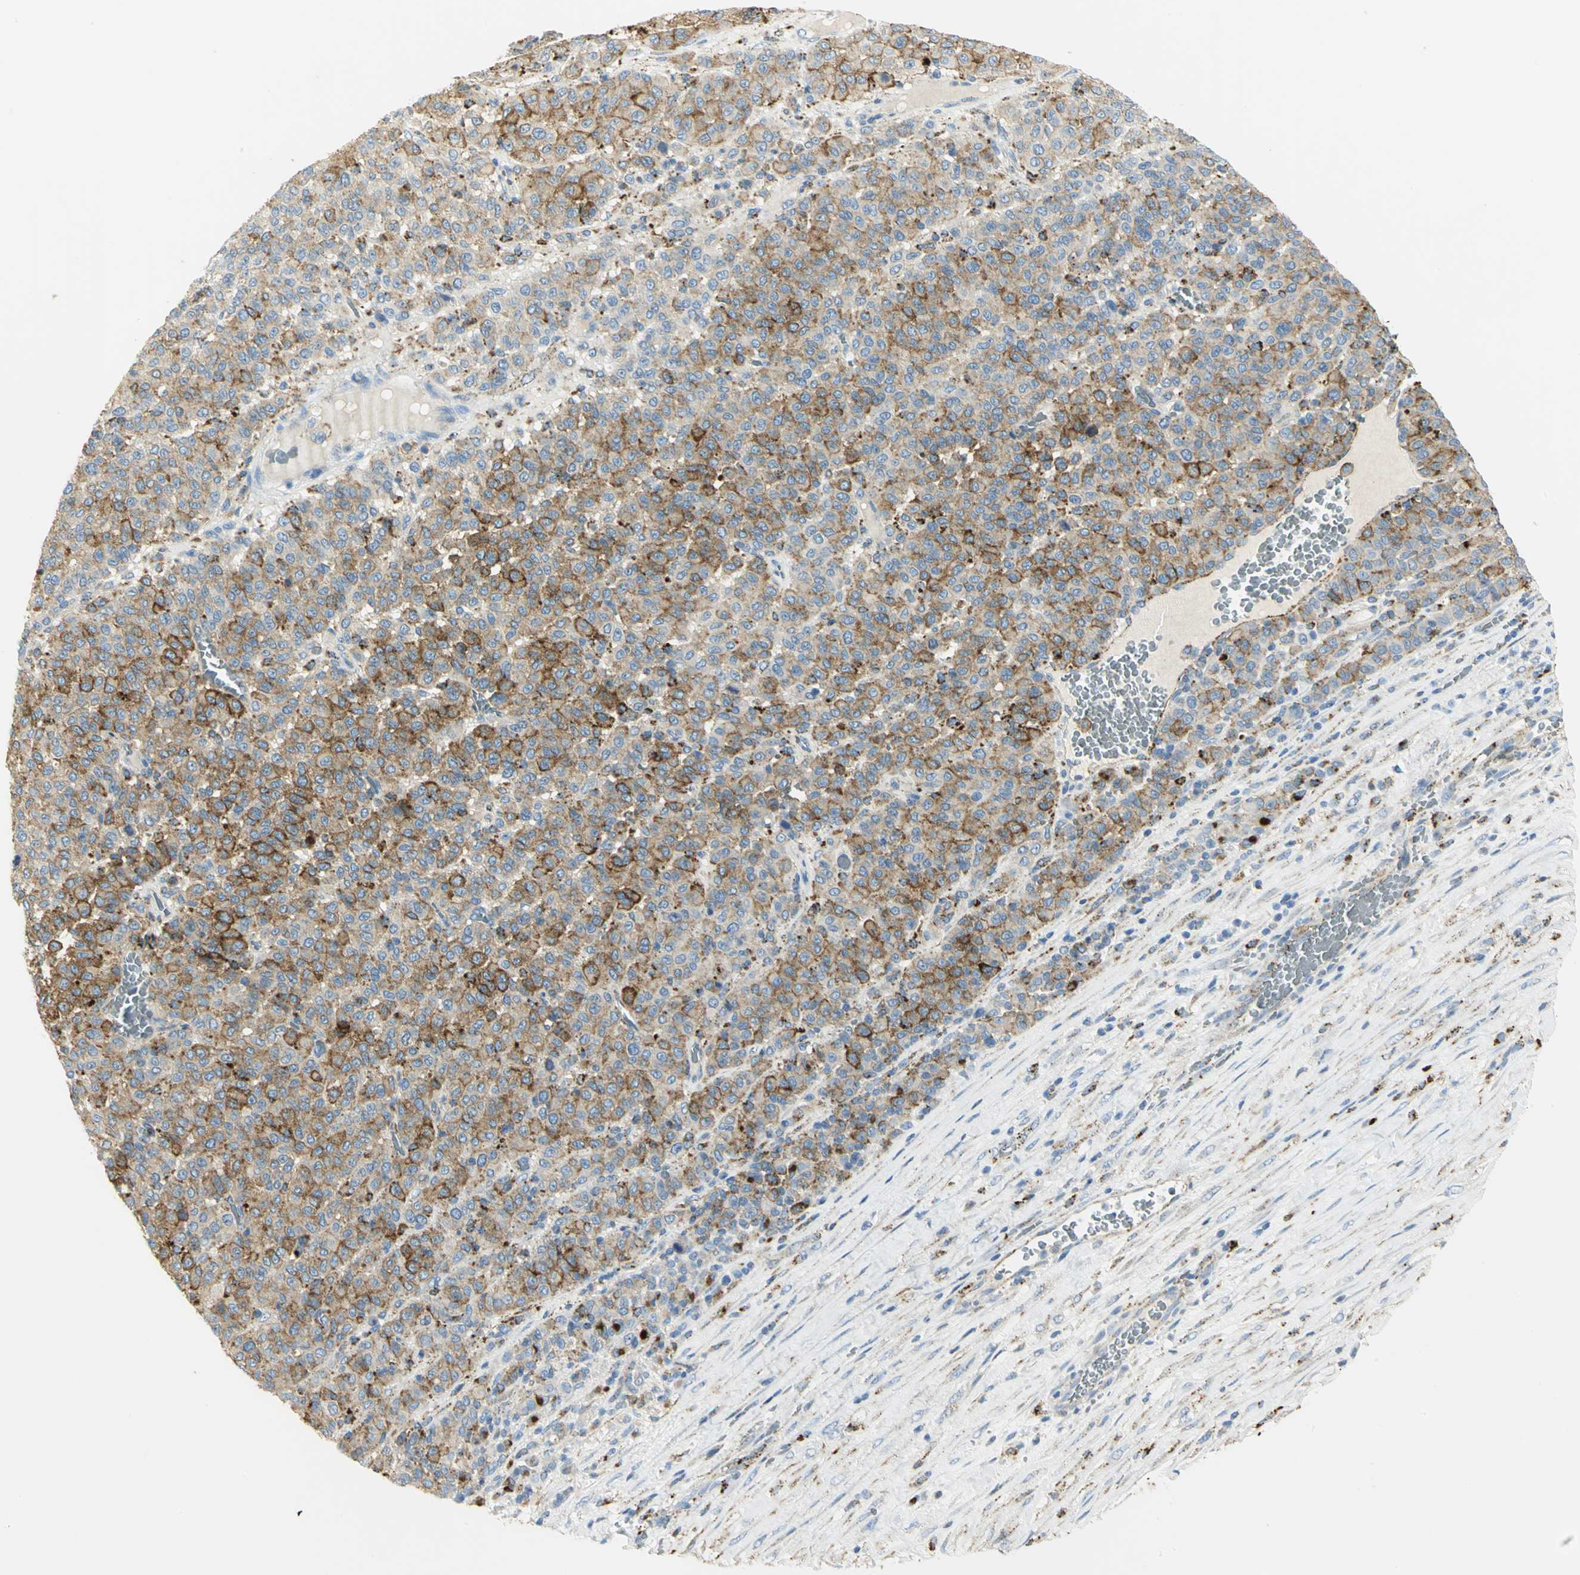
{"staining": {"intensity": "moderate", "quantity": ">75%", "location": "cytoplasmic/membranous"}, "tissue": "melanoma", "cell_type": "Tumor cells", "image_type": "cancer", "snomed": [{"axis": "morphology", "description": "Malignant melanoma, Metastatic site"}, {"axis": "topography", "description": "Pancreas"}], "caption": "High-magnification brightfield microscopy of melanoma stained with DAB (brown) and counterstained with hematoxylin (blue). tumor cells exhibit moderate cytoplasmic/membranous expression is present in approximately>75% of cells.", "gene": "ARSA", "patient": {"sex": "female", "age": 30}}